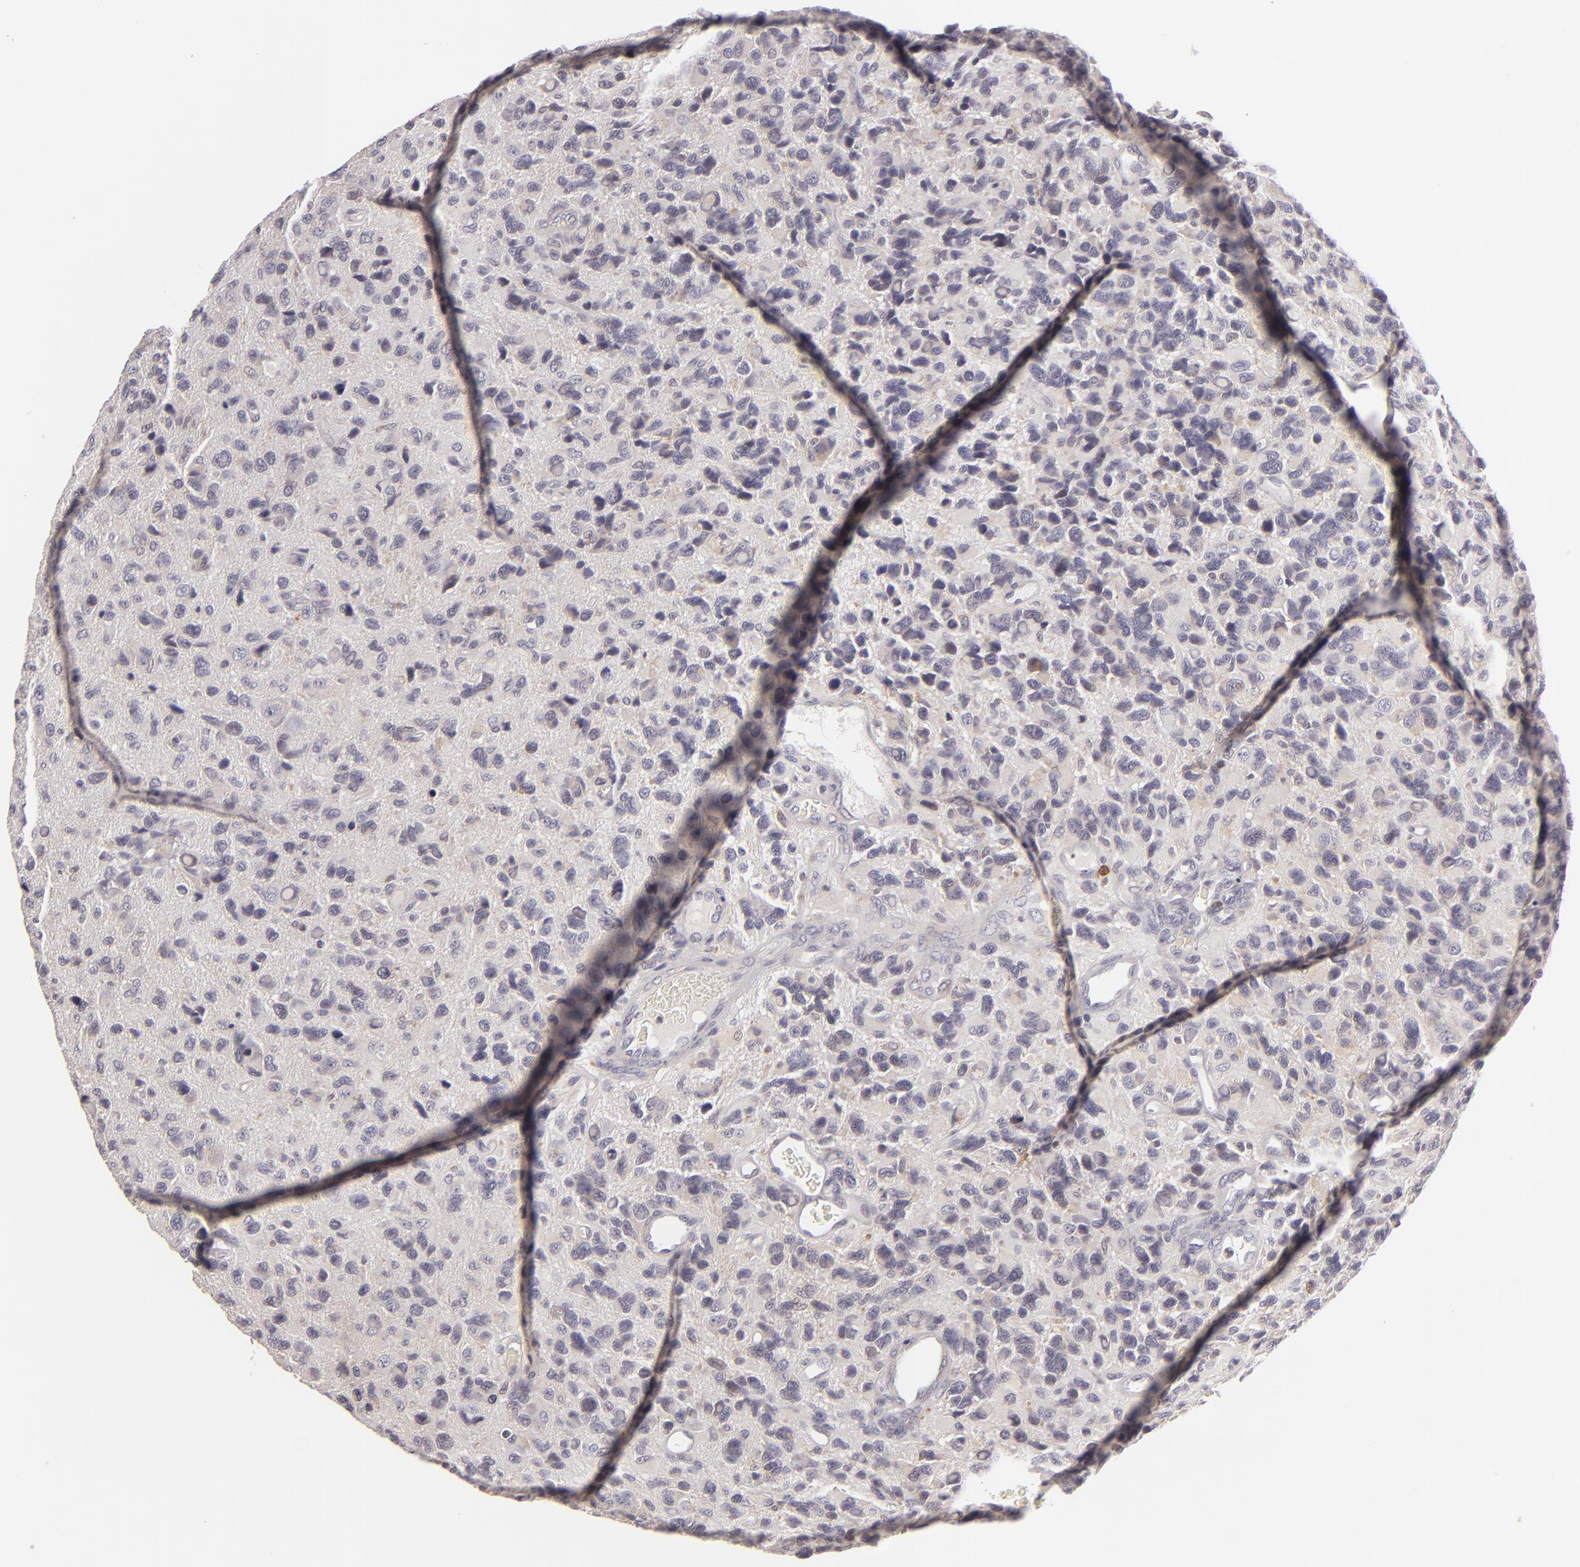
{"staining": {"intensity": "negative", "quantity": "none", "location": "none"}, "tissue": "glioma", "cell_type": "Tumor cells", "image_type": "cancer", "snomed": [{"axis": "morphology", "description": "Glioma, malignant, High grade"}, {"axis": "topography", "description": "Brain"}], "caption": "Immunohistochemistry histopathology image of neoplastic tissue: malignant glioma (high-grade) stained with DAB (3,3'-diaminobenzidine) shows no significant protein expression in tumor cells. The staining is performed using DAB brown chromogen with nuclei counter-stained in using hematoxylin.", "gene": "APOBEC3G", "patient": {"sex": "male", "age": 77}}